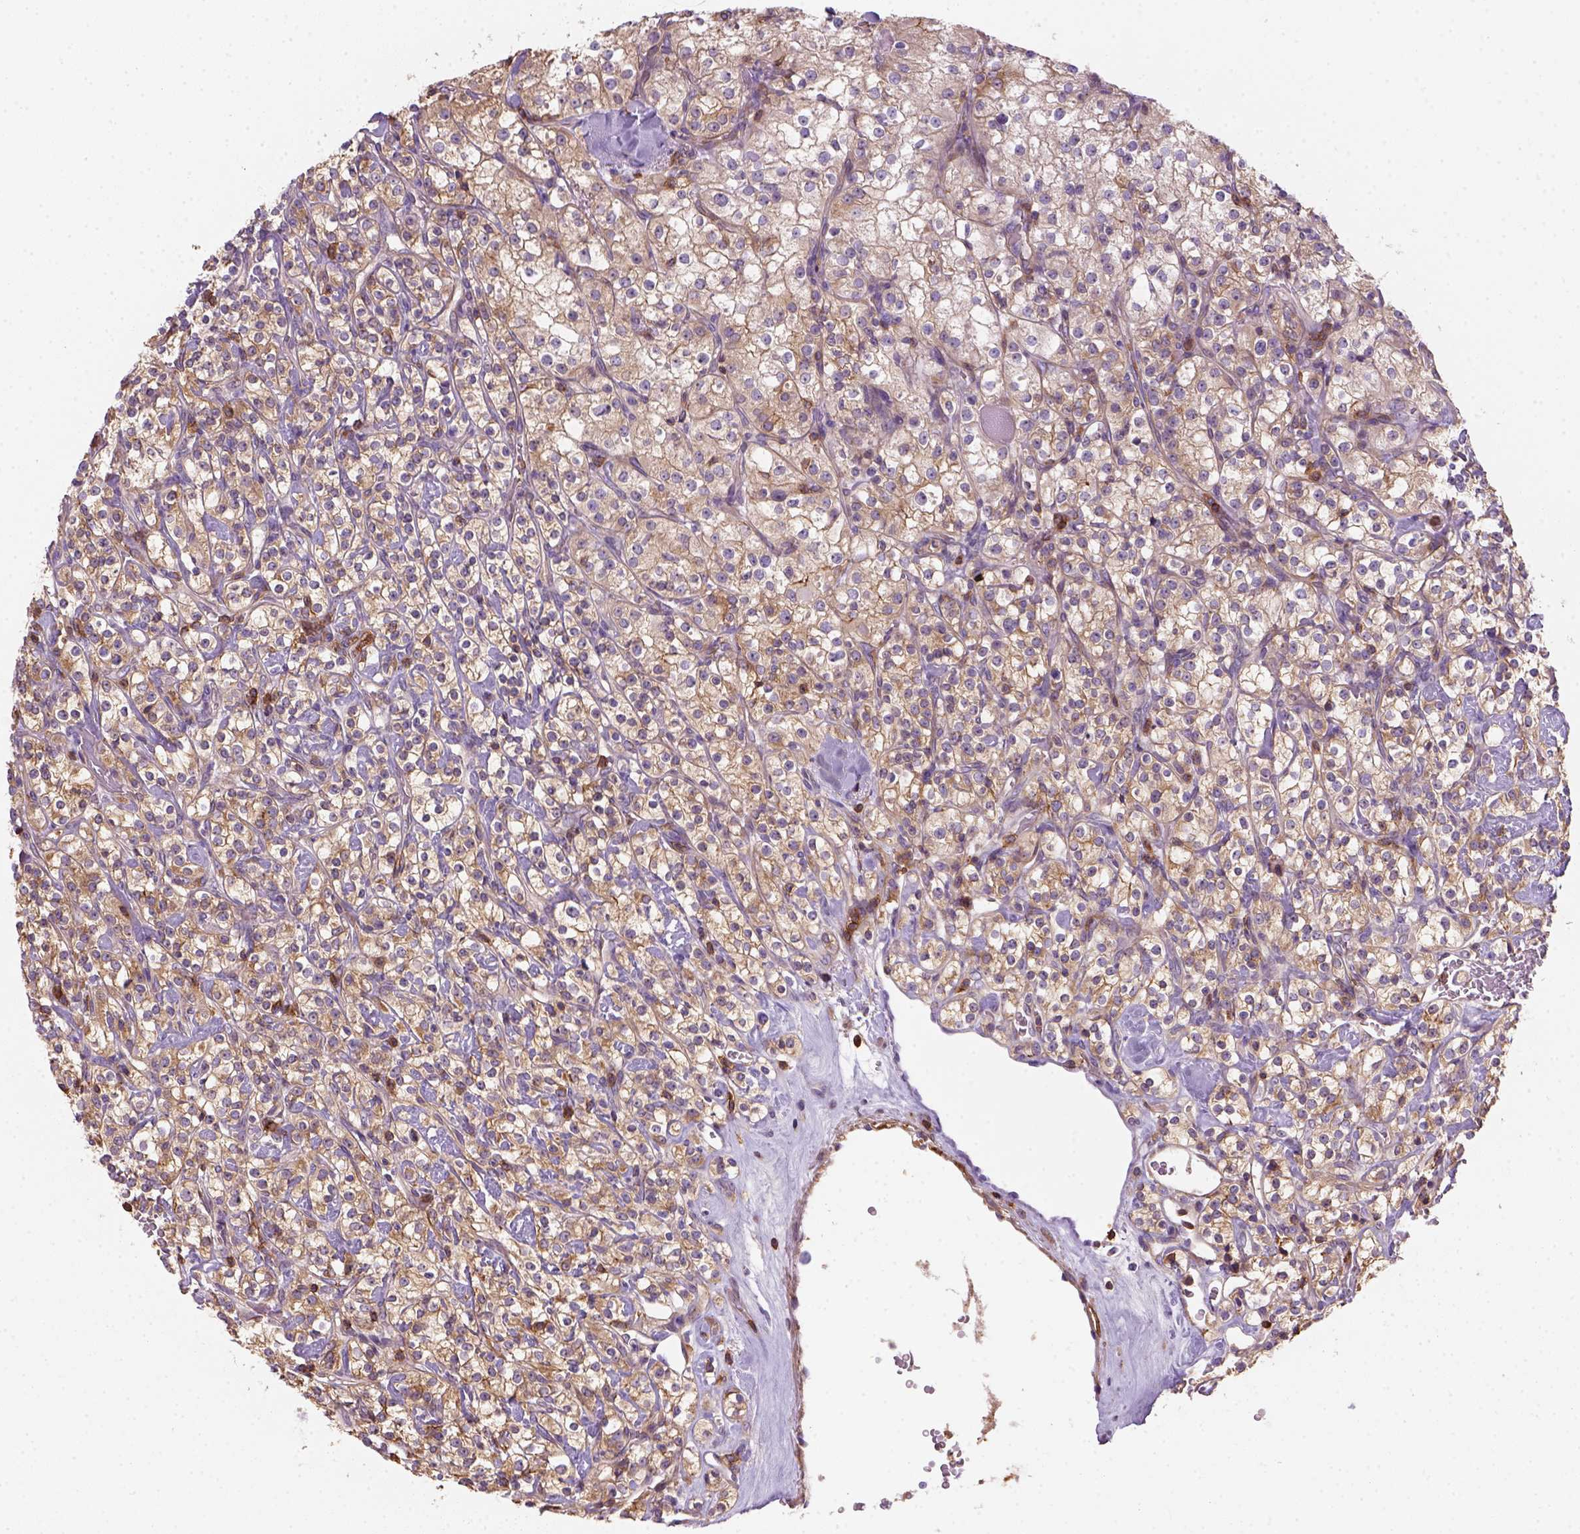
{"staining": {"intensity": "moderate", "quantity": ">75%", "location": "cytoplasmic/membranous"}, "tissue": "renal cancer", "cell_type": "Tumor cells", "image_type": "cancer", "snomed": [{"axis": "morphology", "description": "Adenocarcinoma, NOS"}, {"axis": "topography", "description": "Kidney"}], "caption": "Renal cancer tissue reveals moderate cytoplasmic/membranous expression in approximately >75% of tumor cells, visualized by immunohistochemistry.", "gene": "GPRC5D", "patient": {"sex": "male", "age": 77}}